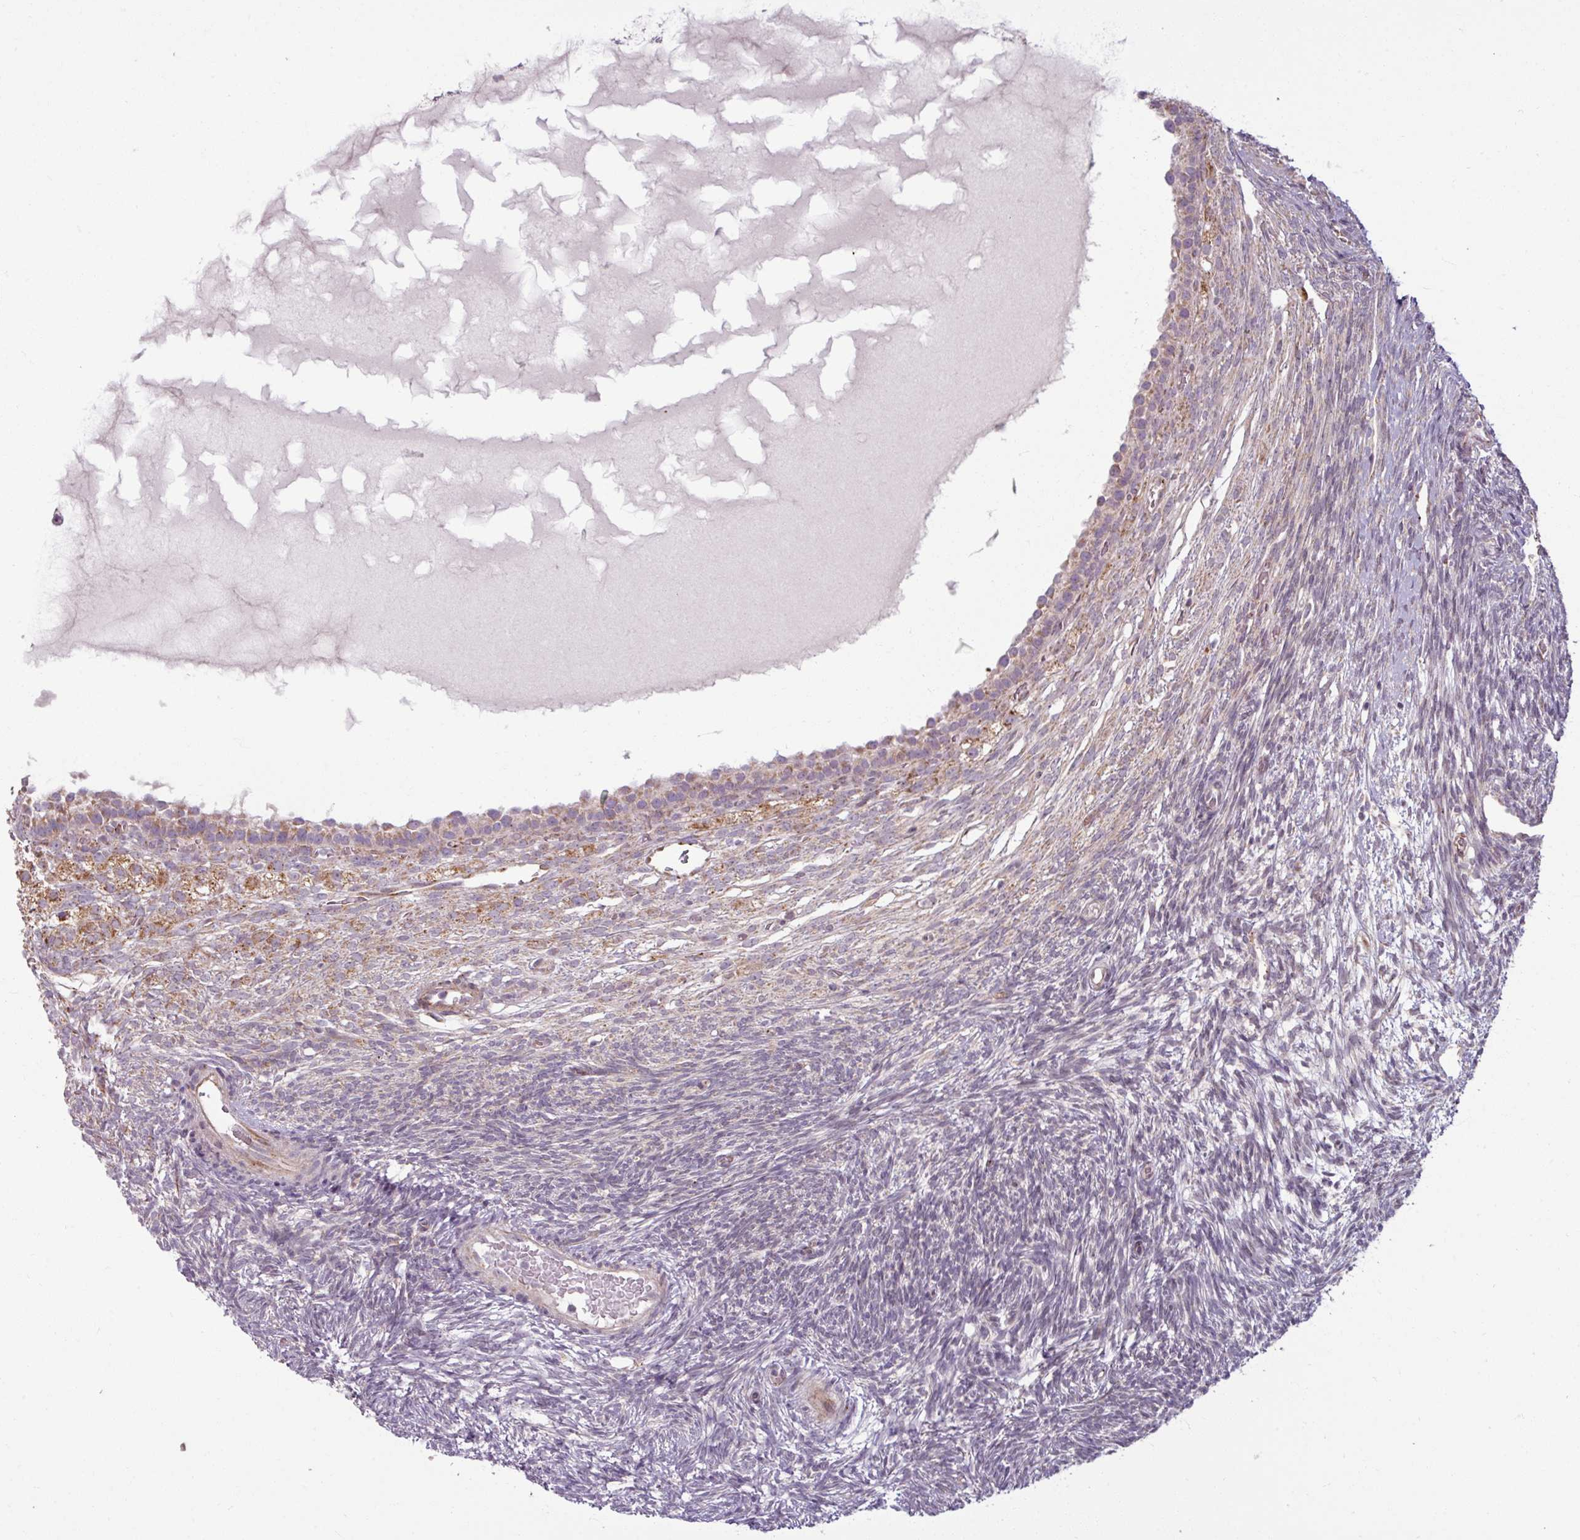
{"staining": {"intensity": "weak", "quantity": ">75%", "location": "cytoplasmic/membranous"}, "tissue": "ovary", "cell_type": "Follicle cells", "image_type": "normal", "snomed": [{"axis": "morphology", "description": "Normal tissue, NOS"}, {"axis": "topography", "description": "Ovary"}], "caption": "High-magnification brightfield microscopy of unremarkable ovary stained with DAB (brown) and counterstained with hematoxylin (blue). follicle cells exhibit weak cytoplasmic/membranous positivity is identified in about>75% of cells. (DAB = brown stain, brightfield microscopy at high magnification).", "gene": "MAGT1", "patient": {"sex": "female", "age": 39}}